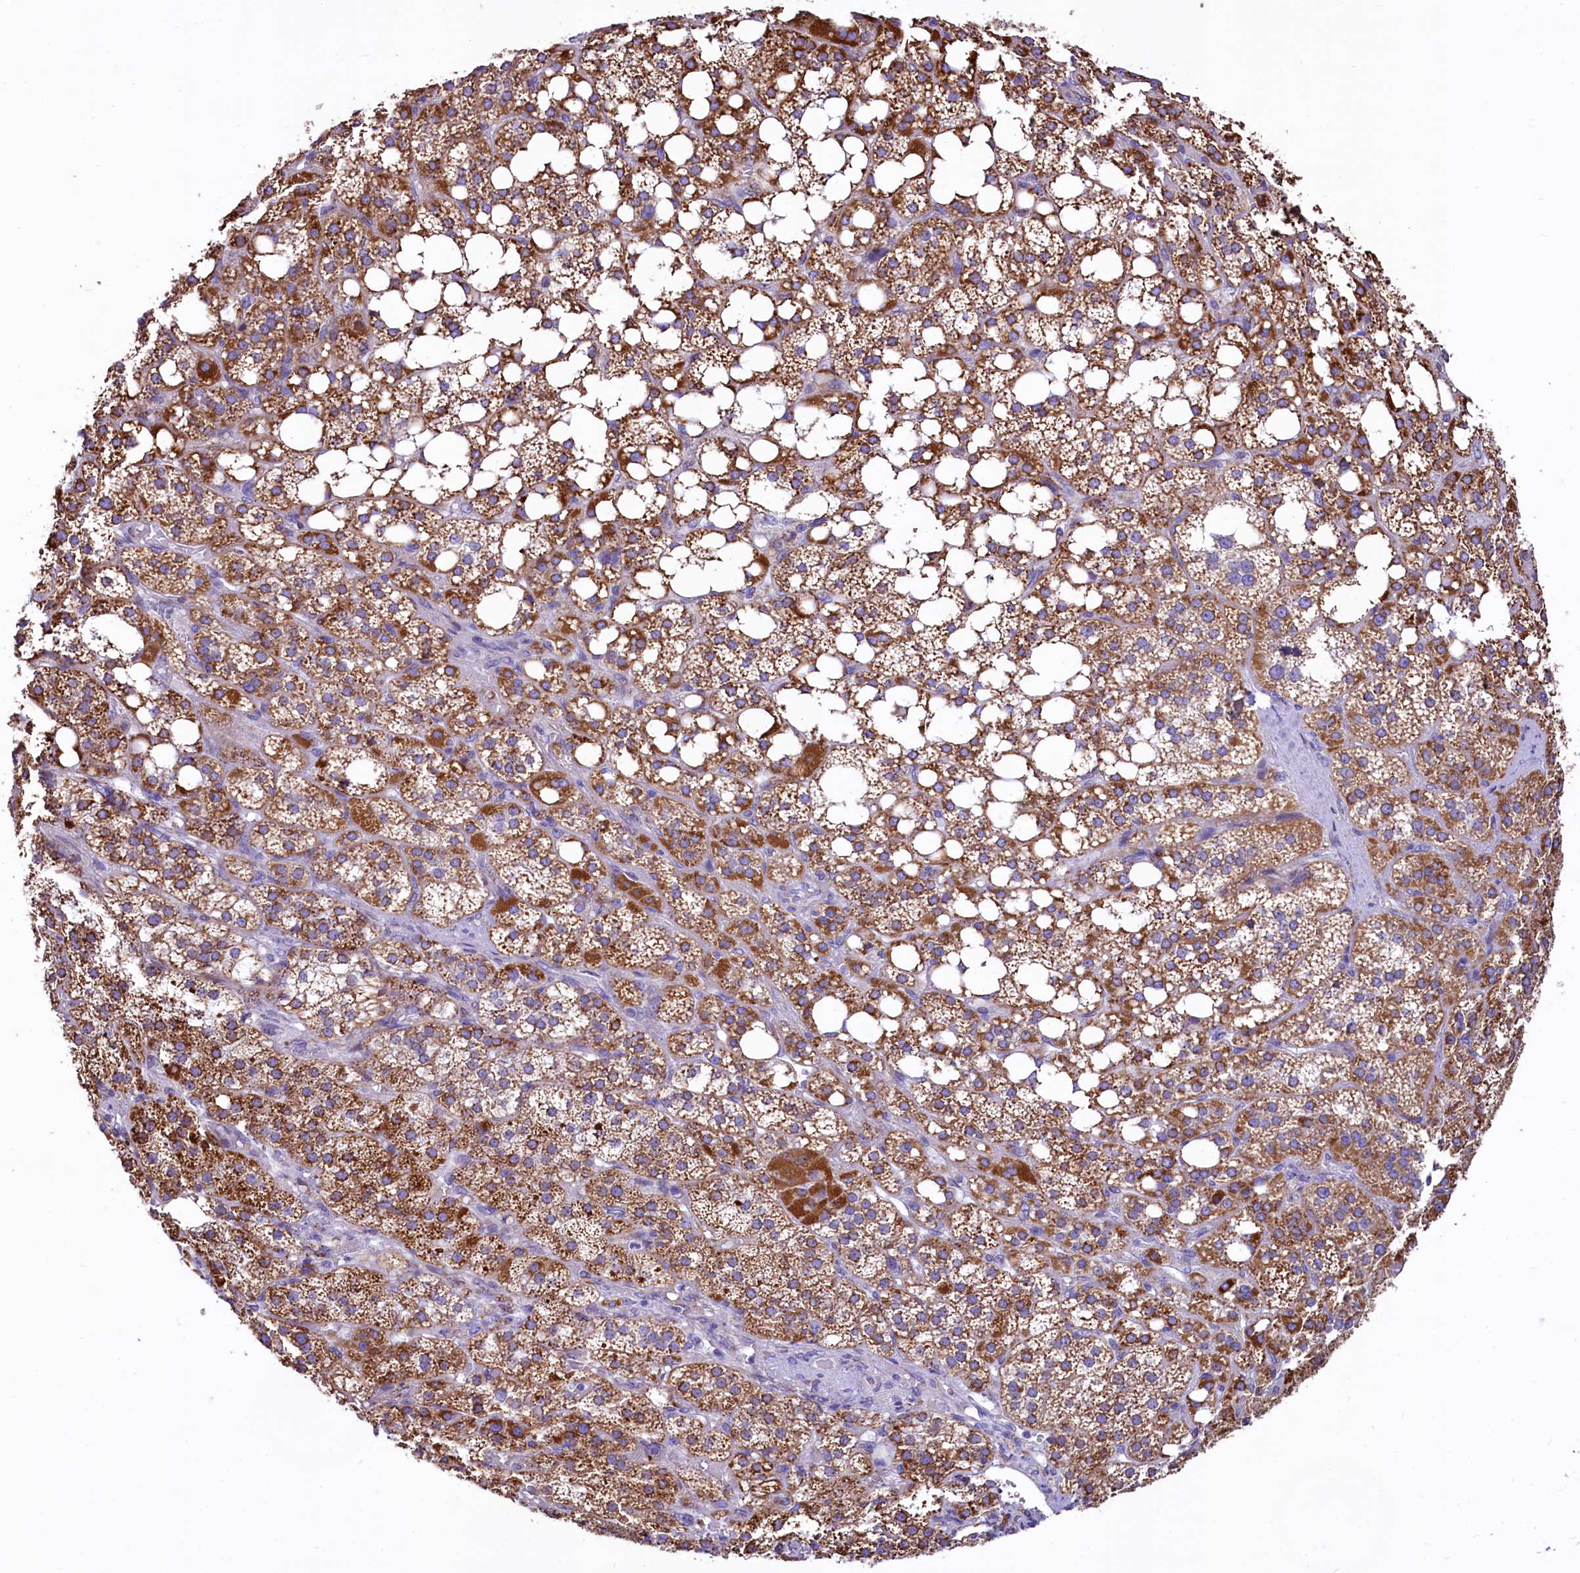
{"staining": {"intensity": "strong", "quantity": ">75%", "location": "cytoplasmic/membranous"}, "tissue": "adrenal gland", "cell_type": "Glandular cells", "image_type": "normal", "snomed": [{"axis": "morphology", "description": "Normal tissue, NOS"}, {"axis": "topography", "description": "Adrenal gland"}], "caption": "Immunohistochemical staining of normal adrenal gland demonstrates high levels of strong cytoplasmic/membranous staining in approximately >75% of glandular cells. (DAB (3,3'-diaminobenzidine) IHC with brightfield microscopy, high magnification).", "gene": "VWCE", "patient": {"sex": "female", "age": 59}}